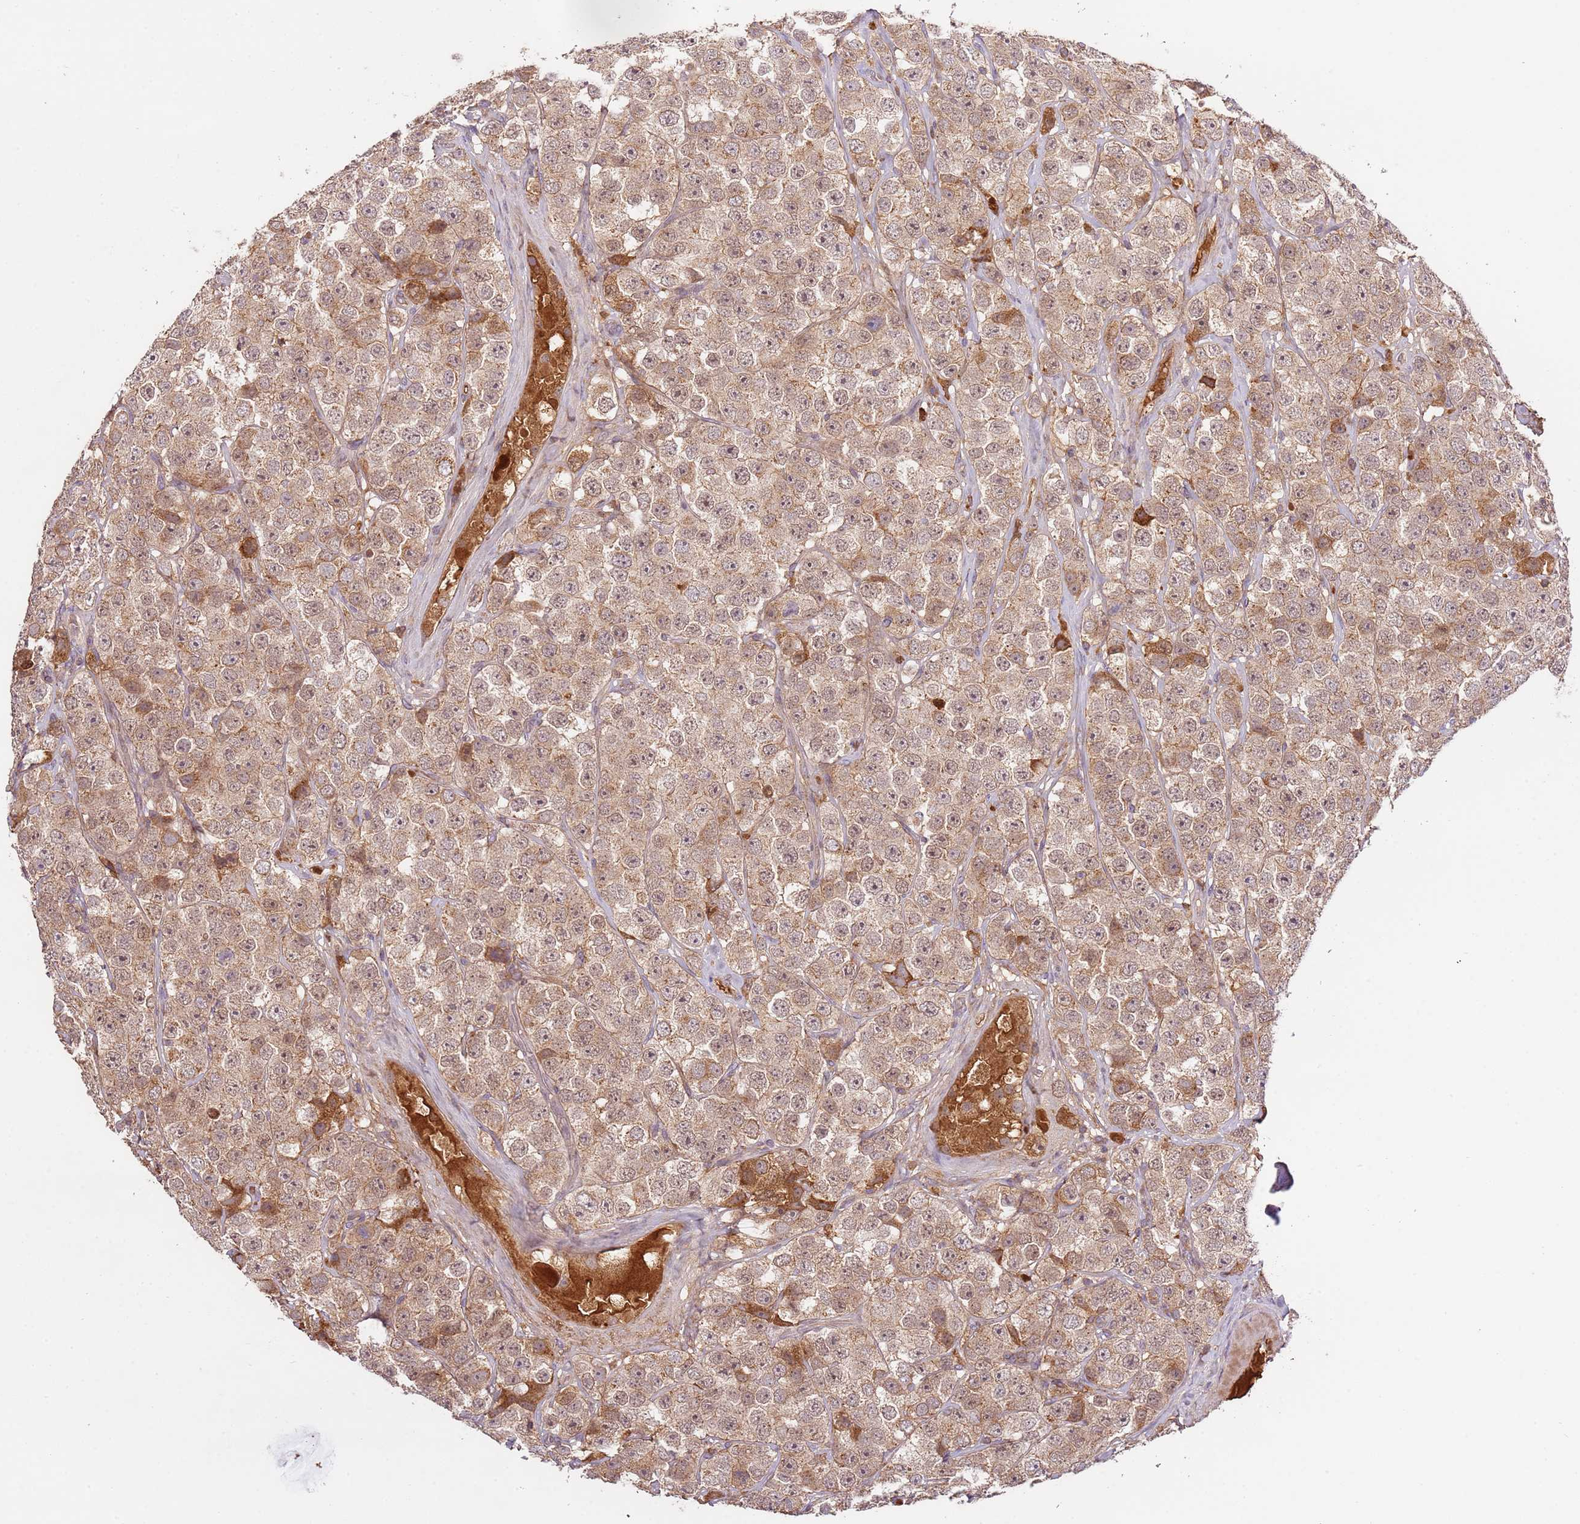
{"staining": {"intensity": "moderate", "quantity": ">75%", "location": "cytoplasmic/membranous,nuclear"}, "tissue": "testis cancer", "cell_type": "Tumor cells", "image_type": "cancer", "snomed": [{"axis": "morphology", "description": "Seminoma, NOS"}, {"axis": "topography", "description": "Testis"}], "caption": "Testis cancer (seminoma) stained for a protein reveals moderate cytoplasmic/membranous and nuclear positivity in tumor cells.", "gene": "ZNF624", "patient": {"sex": "male", "age": 28}}